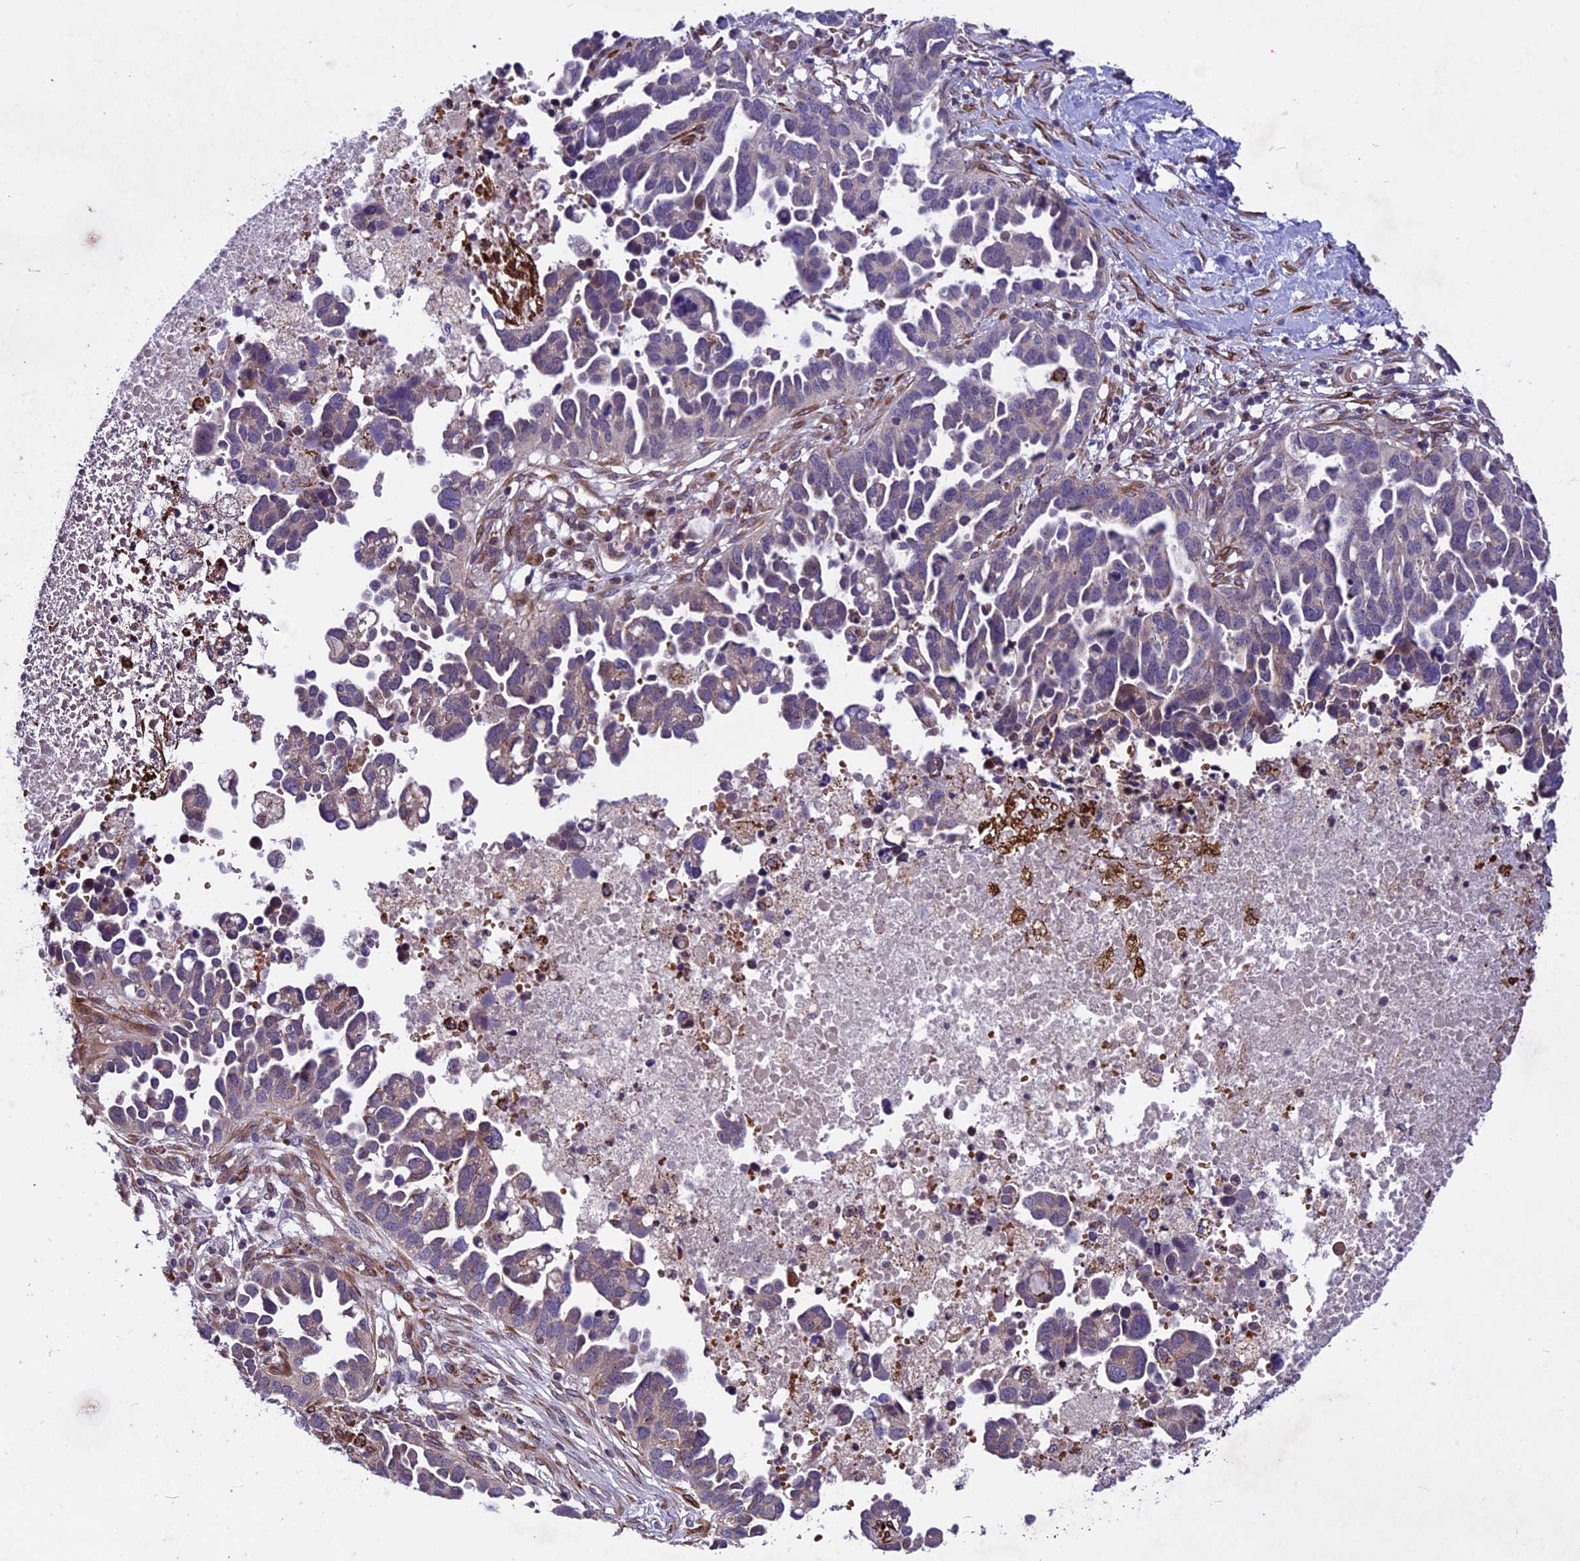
{"staining": {"intensity": "weak", "quantity": "25%-75%", "location": "cytoplasmic/membranous"}, "tissue": "ovarian cancer", "cell_type": "Tumor cells", "image_type": "cancer", "snomed": [{"axis": "morphology", "description": "Cystadenocarcinoma, serous, NOS"}, {"axis": "topography", "description": "Ovary"}], "caption": "This is a histology image of IHC staining of serous cystadenocarcinoma (ovarian), which shows weak staining in the cytoplasmic/membranous of tumor cells.", "gene": "MIEF2", "patient": {"sex": "female", "age": 54}}